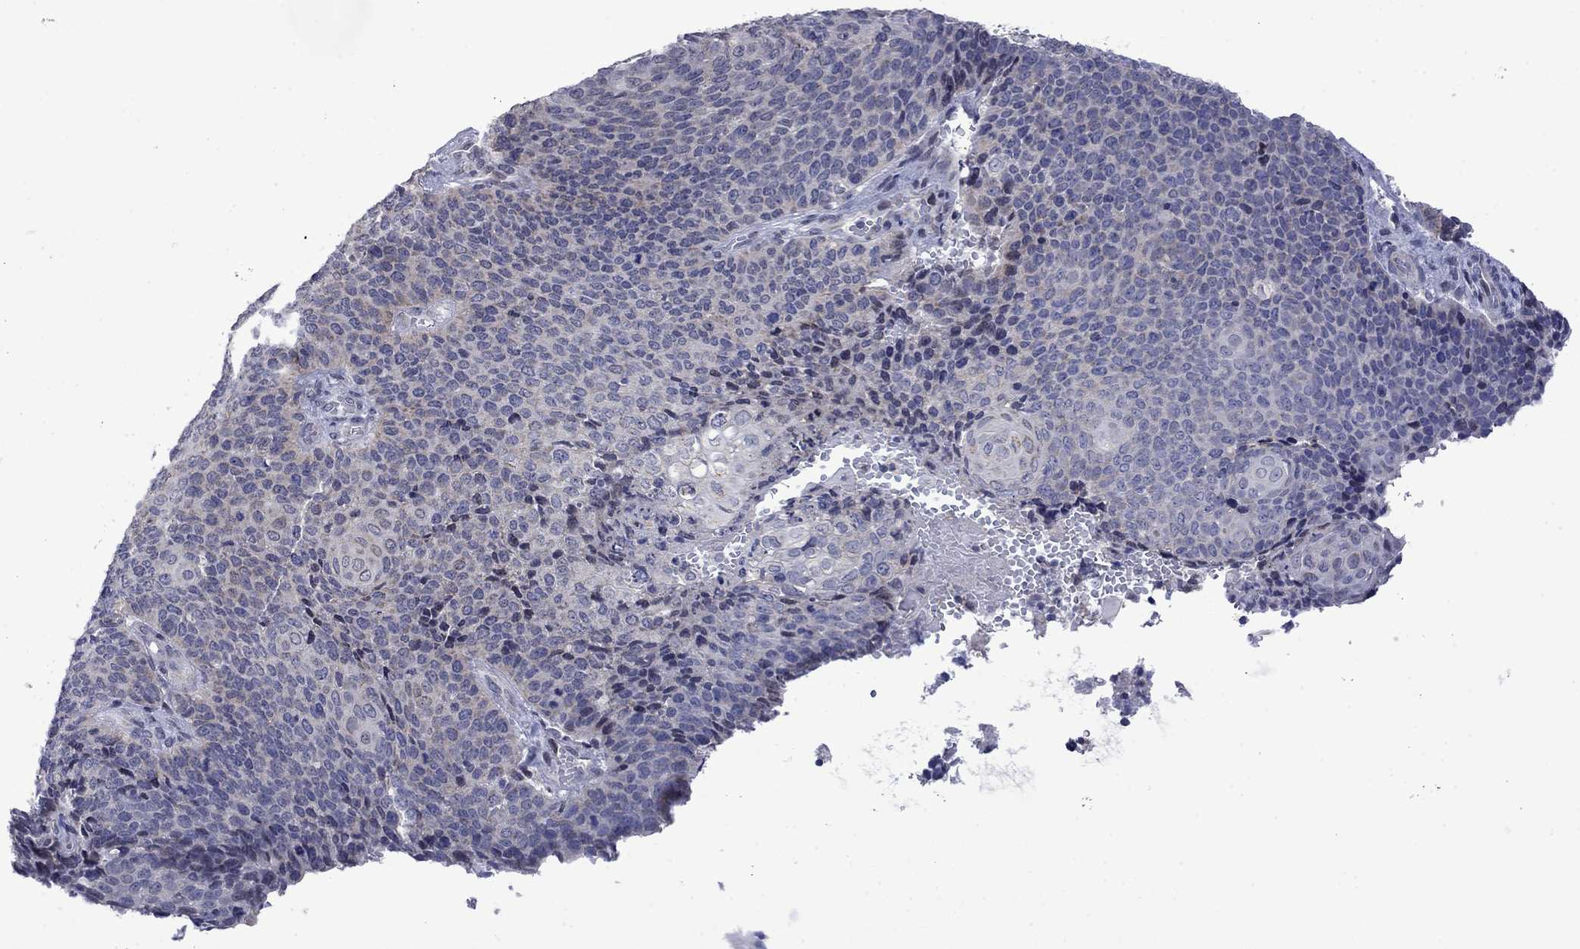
{"staining": {"intensity": "weak", "quantity": "<25%", "location": "cytoplasmic/membranous"}, "tissue": "cervical cancer", "cell_type": "Tumor cells", "image_type": "cancer", "snomed": [{"axis": "morphology", "description": "Squamous cell carcinoma, NOS"}, {"axis": "topography", "description": "Cervix"}], "caption": "Immunohistochemistry (IHC) image of neoplastic tissue: human squamous cell carcinoma (cervical) stained with DAB demonstrates no significant protein staining in tumor cells.", "gene": "KCNJ16", "patient": {"sex": "female", "age": 39}}